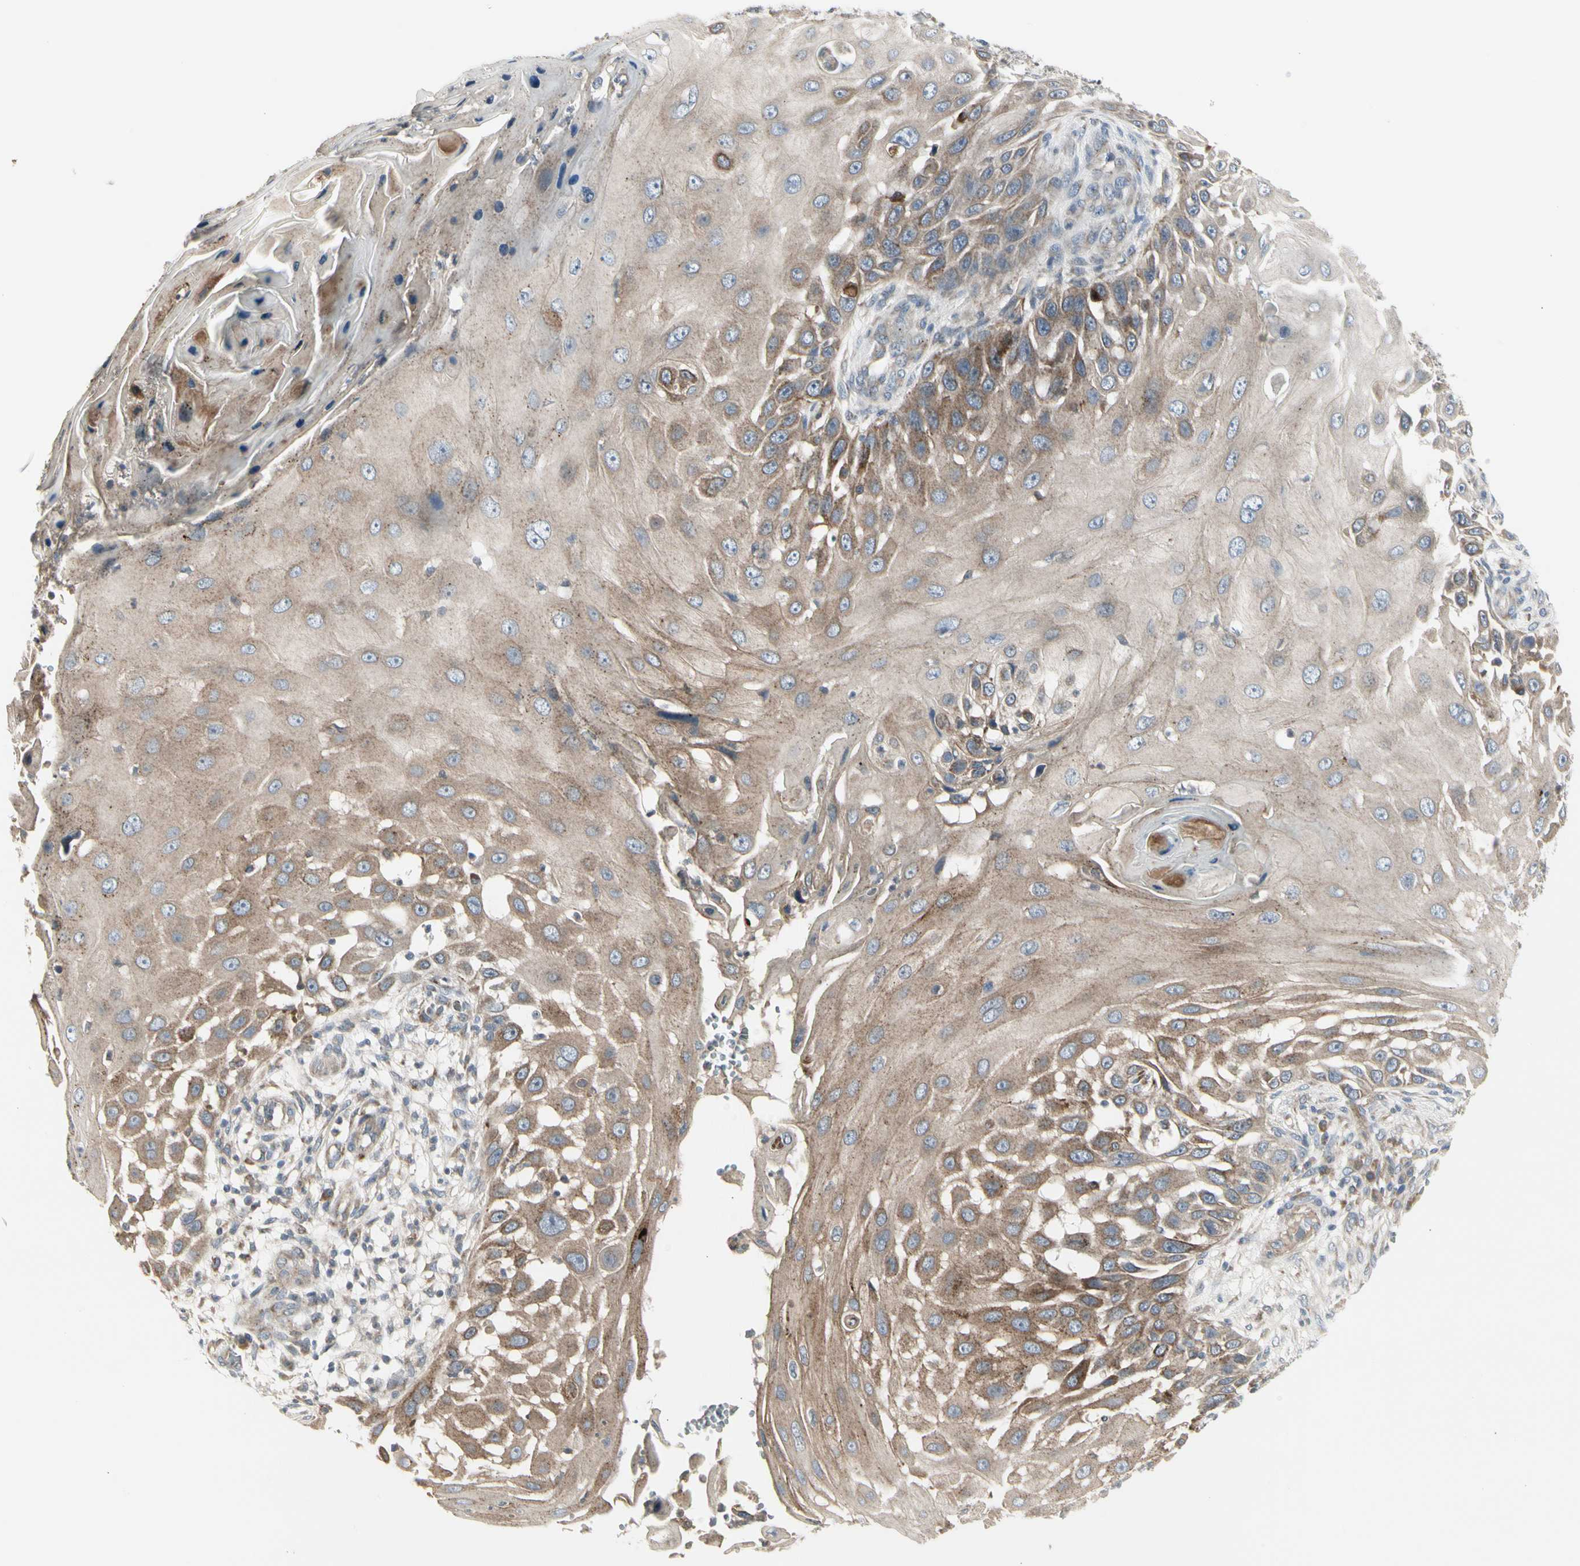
{"staining": {"intensity": "weak", "quantity": ">75%", "location": "cytoplasmic/membranous"}, "tissue": "skin cancer", "cell_type": "Tumor cells", "image_type": "cancer", "snomed": [{"axis": "morphology", "description": "Squamous cell carcinoma, NOS"}, {"axis": "topography", "description": "Skin"}], "caption": "Tumor cells exhibit low levels of weak cytoplasmic/membranous staining in approximately >75% of cells in human skin cancer (squamous cell carcinoma).", "gene": "GRN", "patient": {"sex": "female", "age": 44}}